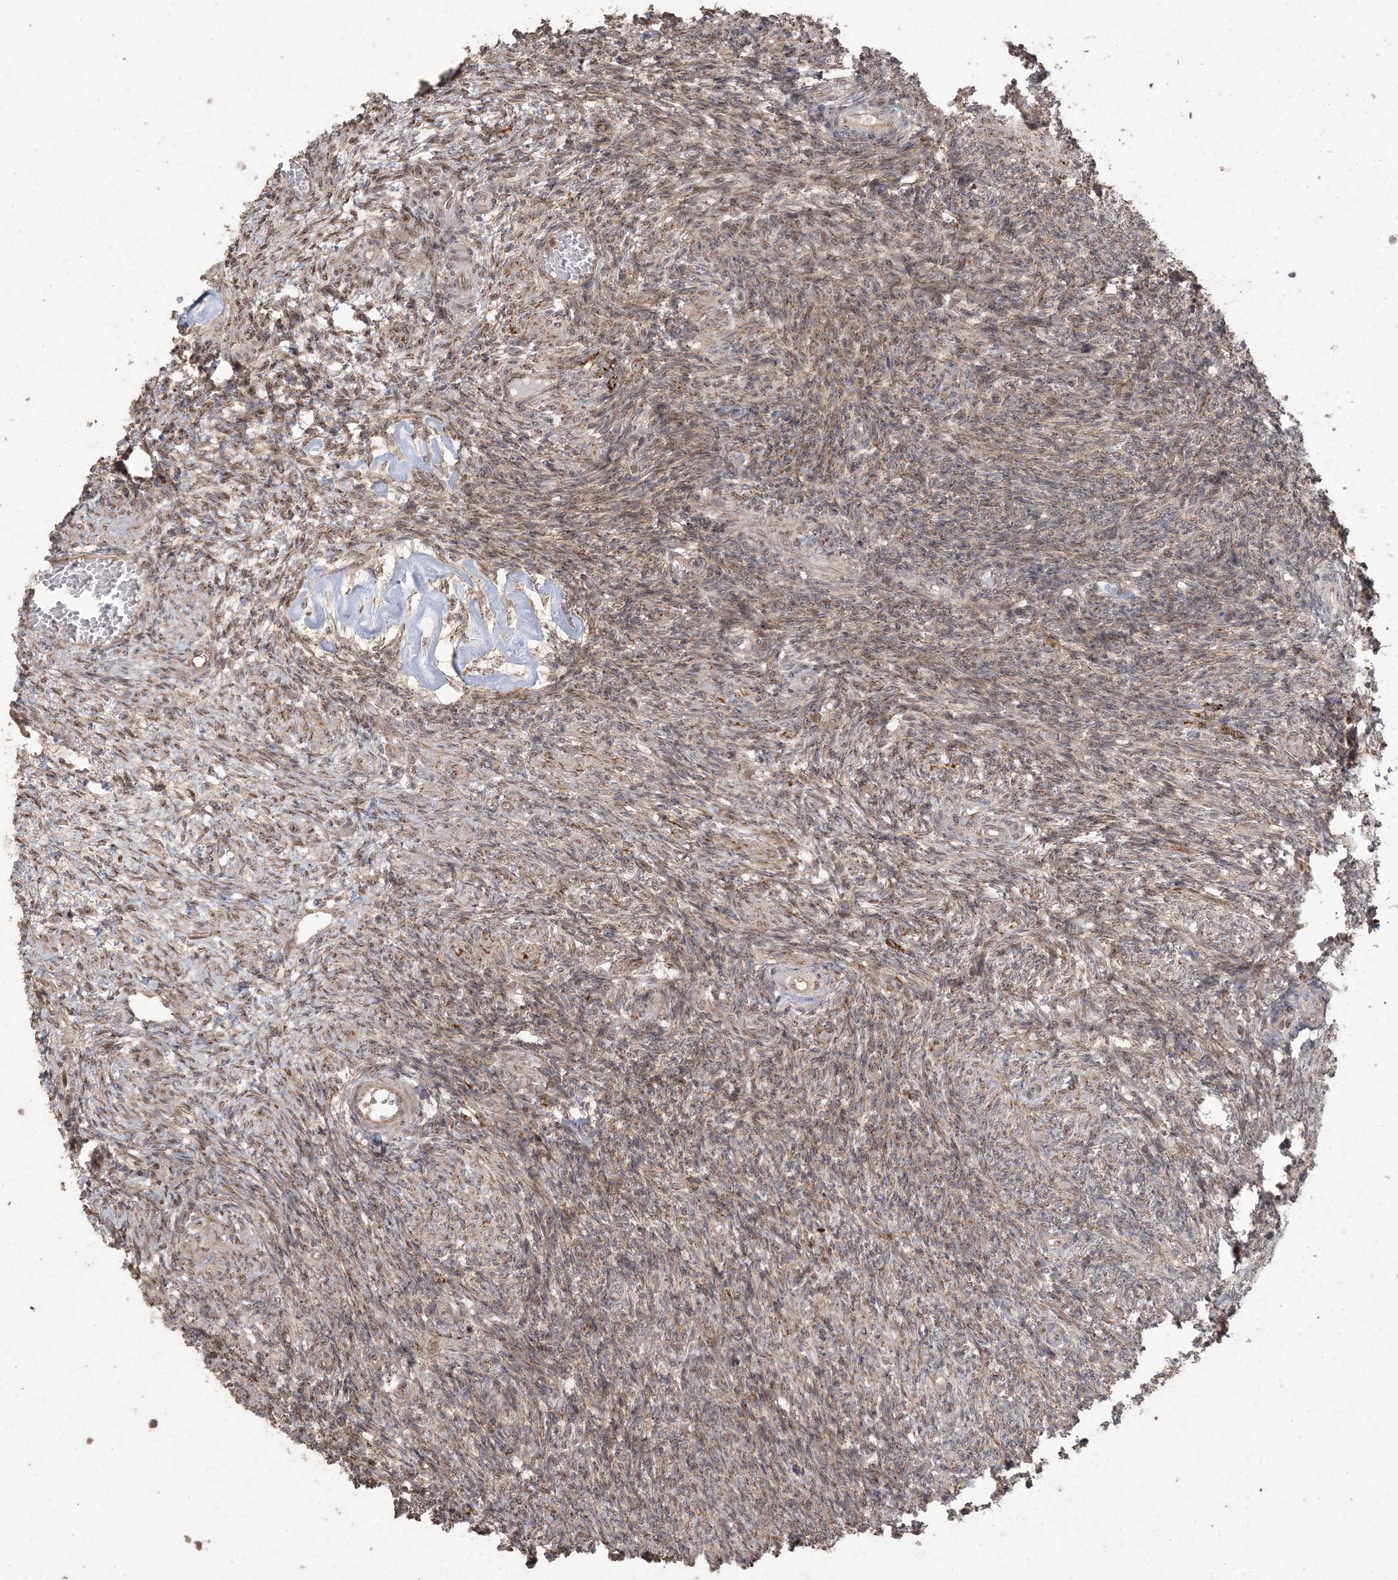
{"staining": {"intensity": "moderate", "quantity": ">75%", "location": "cytoplasmic/membranous,nuclear"}, "tissue": "ovary", "cell_type": "Ovarian stroma cells", "image_type": "normal", "snomed": [{"axis": "morphology", "description": "Normal tissue, NOS"}, {"axis": "topography", "description": "Ovary"}], "caption": "Brown immunohistochemical staining in benign ovary shows moderate cytoplasmic/membranous,nuclear staining in about >75% of ovarian stroma cells. The staining was performed using DAB, with brown indicating positive protein expression. Nuclei are stained blue with hematoxylin.", "gene": "DDX19B", "patient": {"sex": "female", "age": 27}}